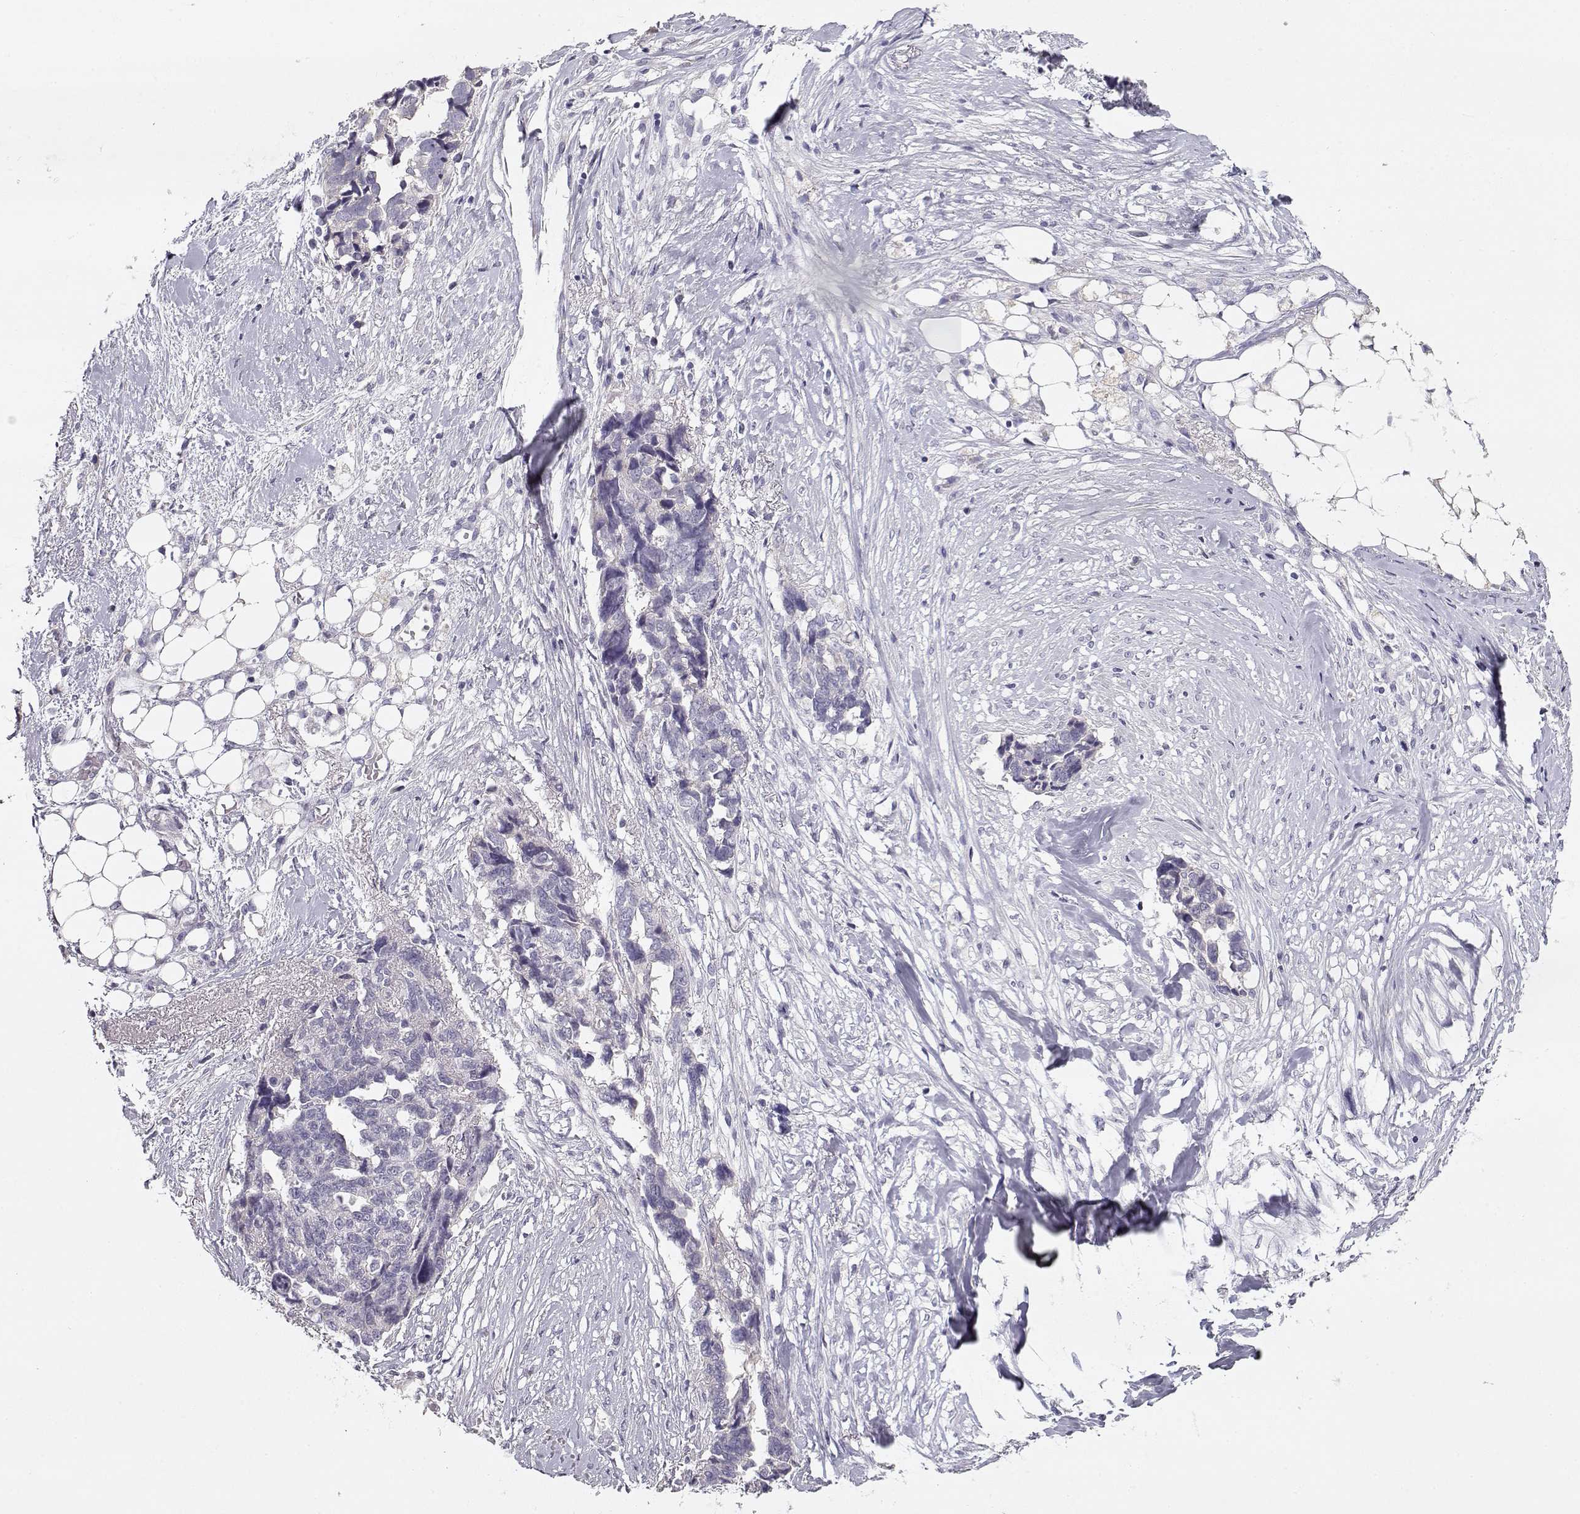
{"staining": {"intensity": "negative", "quantity": "none", "location": "none"}, "tissue": "ovarian cancer", "cell_type": "Tumor cells", "image_type": "cancer", "snomed": [{"axis": "morphology", "description": "Cystadenocarcinoma, serous, NOS"}, {"axis": "topography", "description": "Ovary"}], "caption": "Ovarian cancer (serous cystadenocarcinoma) was stained to show a protein in brown. There is no significant expression in tumor cells.", "gene": "GLIPR1L2", "patient": {"sex": "female", "age": 69}}